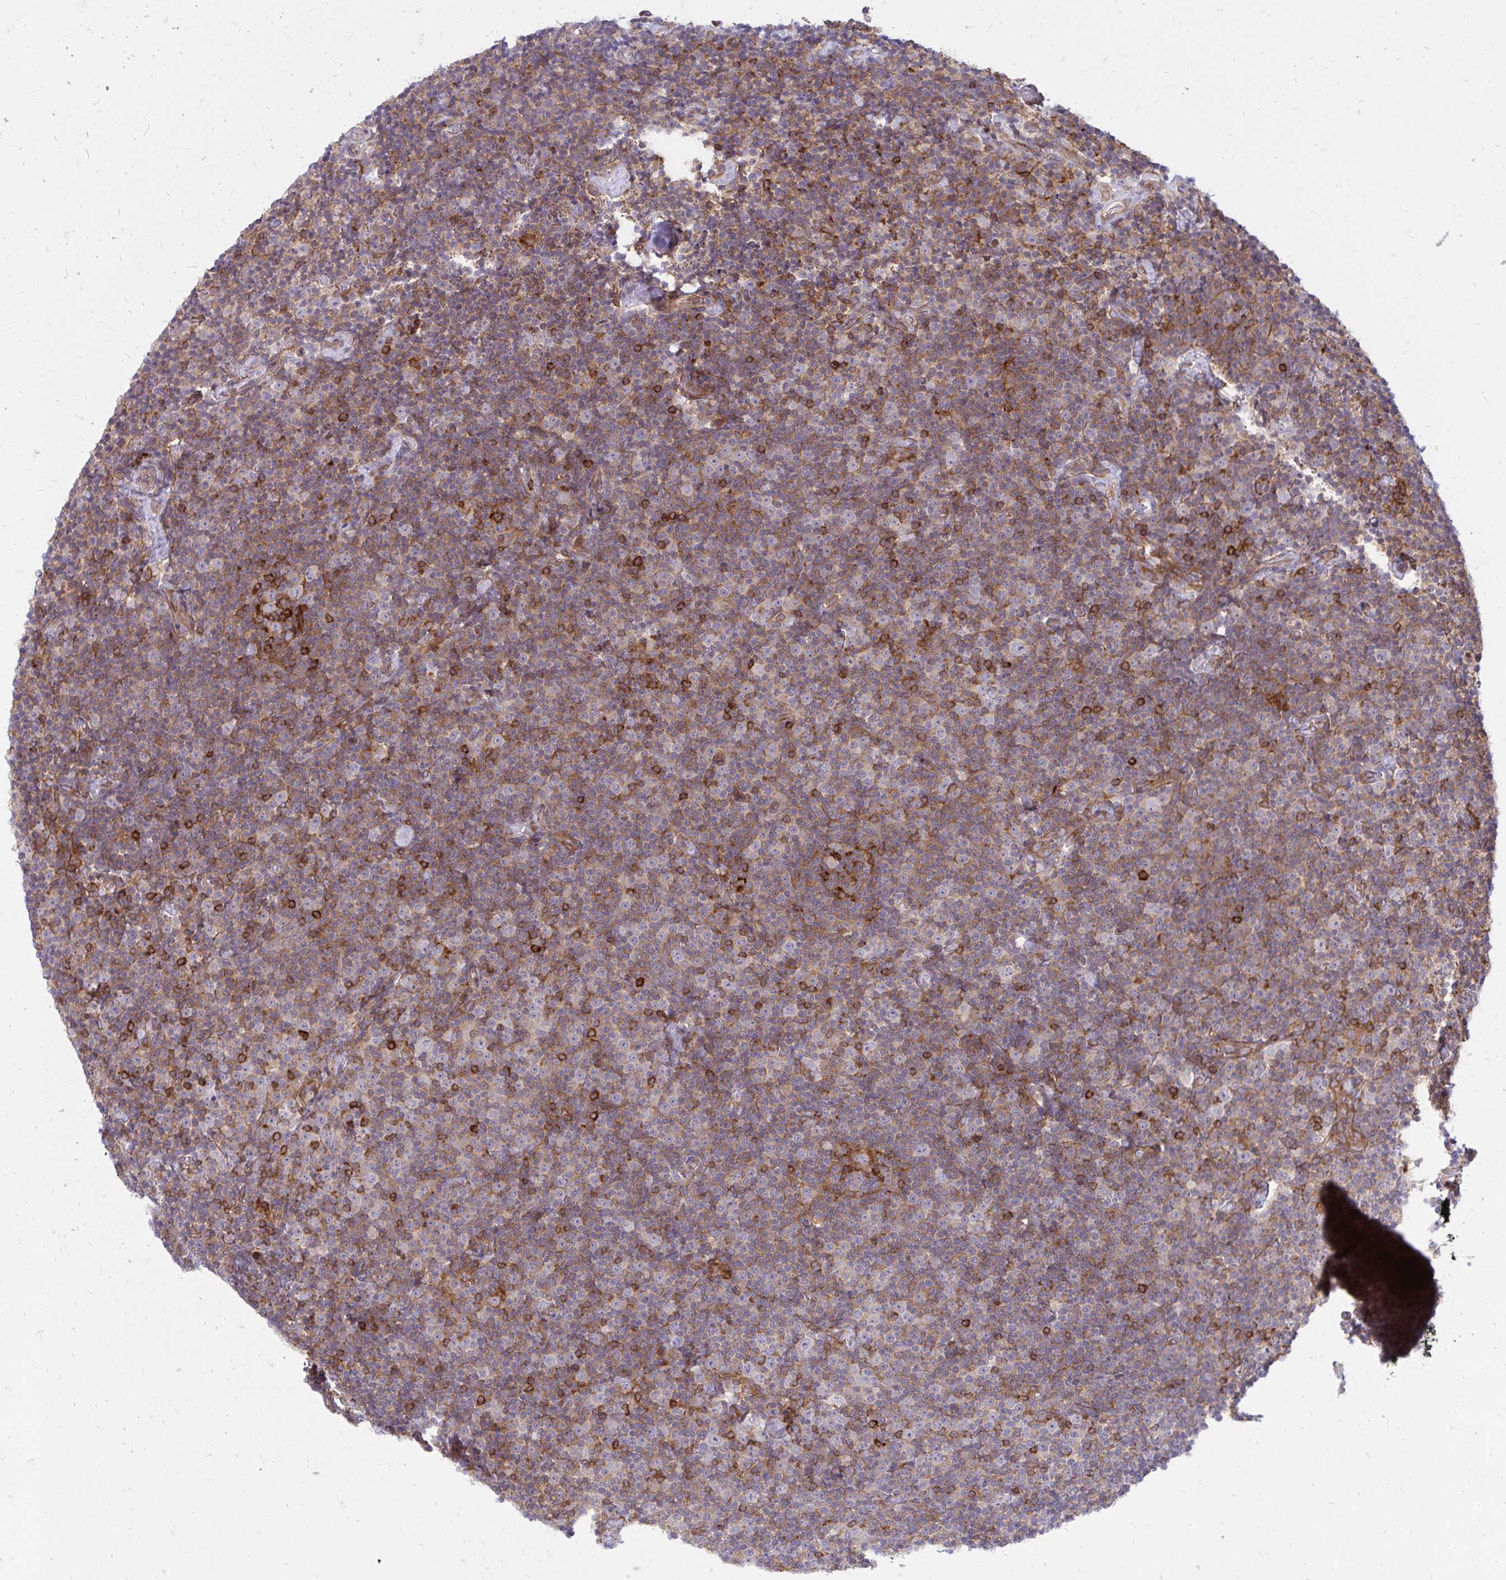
{"staining": {"intensity": "moderate", "quantity": ">75%", "location": "cytoplasmic/membranous"}, "tissue": "lymphoma", "cell_type": "Tumor cells", "image_type": "cancer", "snomed": [{"axis": "morphology", "description": "Malignant lymphoma, non-Hodgkin's type, Low grade"}, {"axis": "topography", "description": "Lymph node"}], "caption": "Low-grade malignant lymphoma, non-Hodgkin's type was stained to show a protein in brown. There is medium levels of moderate cytoplasmic/membranous positivity in approximately >75% of tumor cells.", "gene": "ASAP1", "patient": {"sex": "male", "age": 81}}